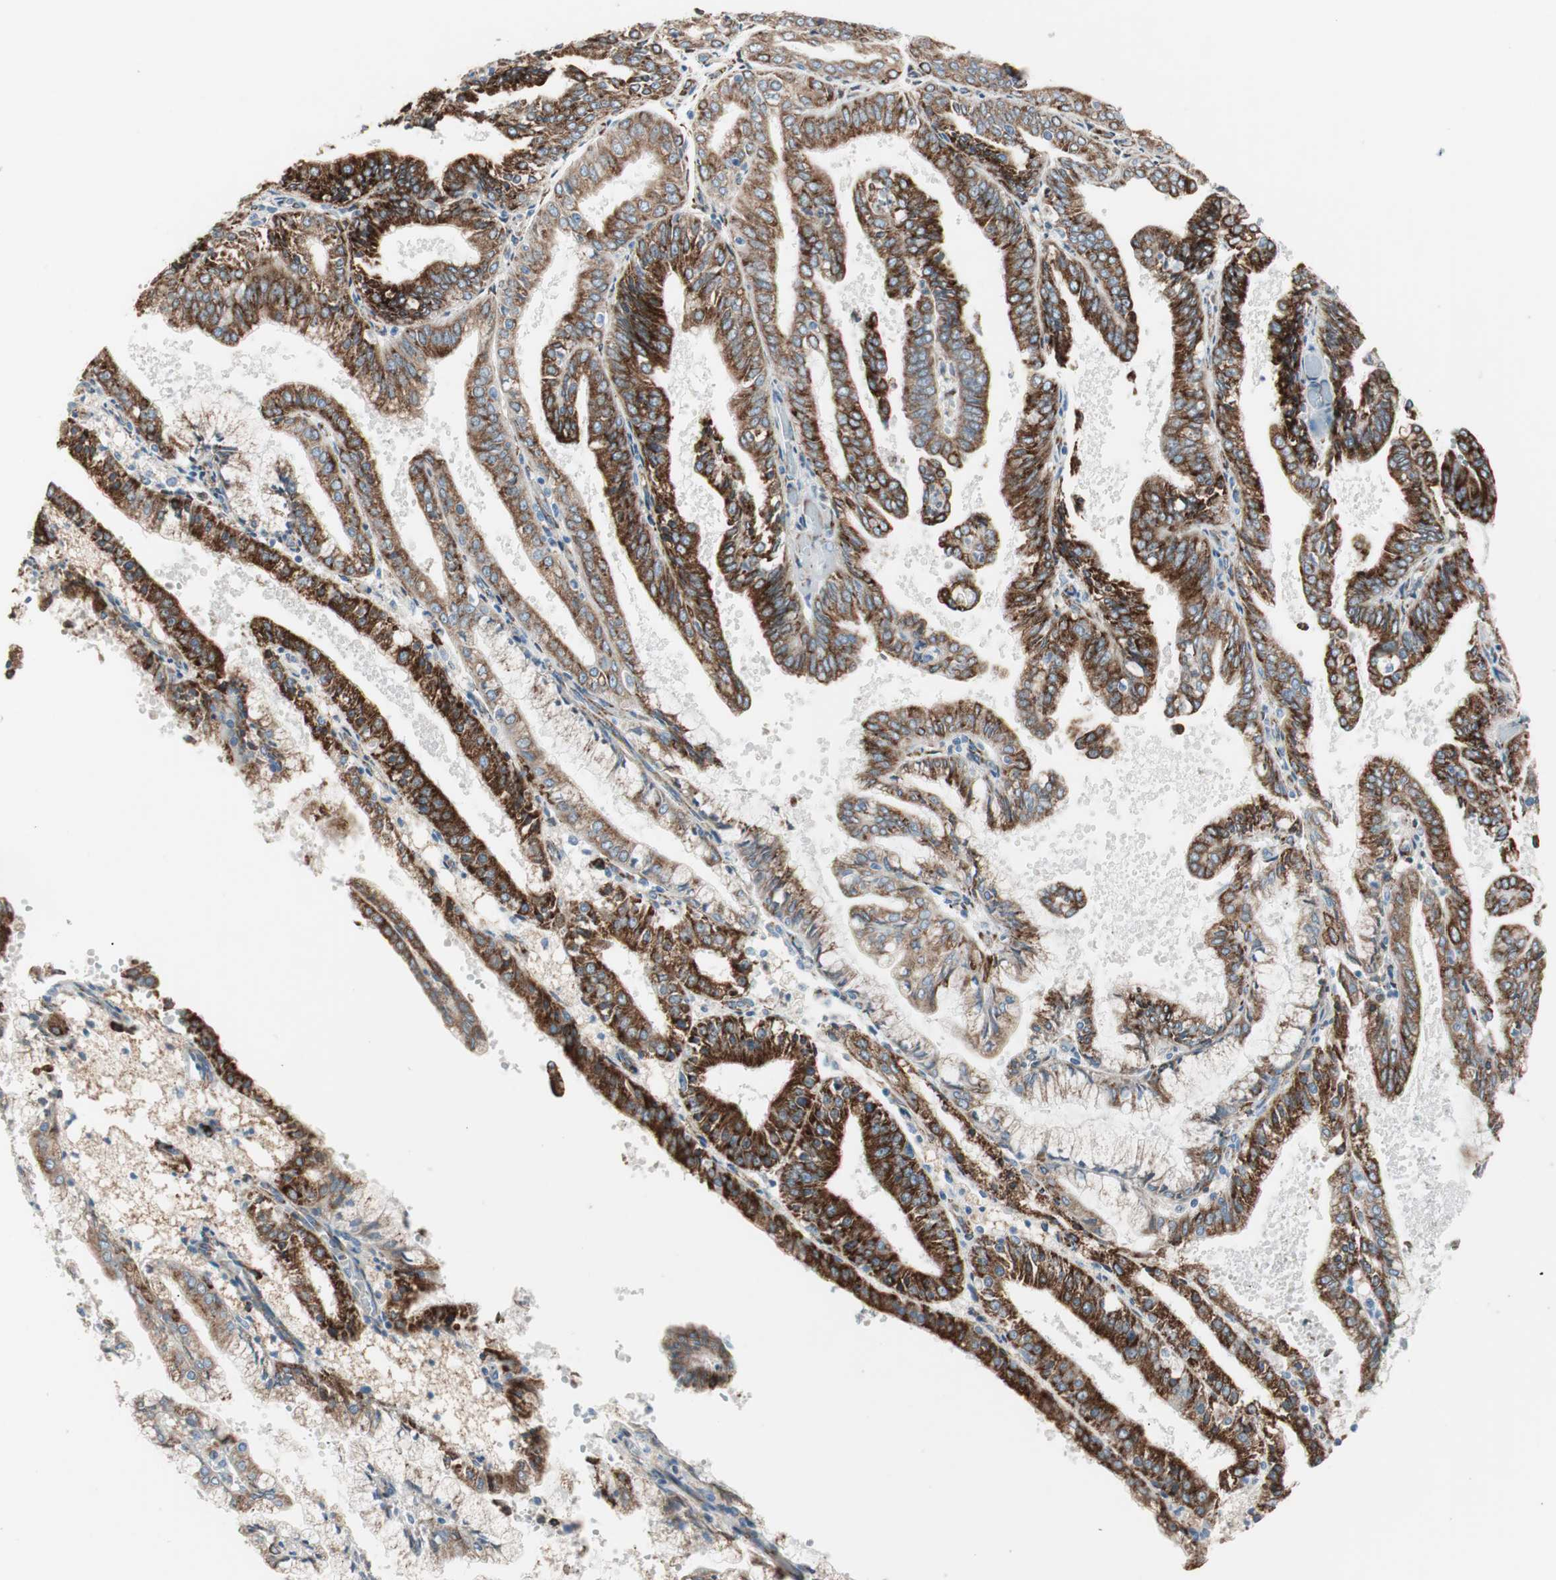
{"staining": {"intensity": "strong", "quantity": ">75%", "location": "cytoplasmic/membranous"}, "tissue": "endometrial cancer", "cell_type": "Tumor cells", "image_type": "cancer", "snomed": [{"axis": "morphology", "description": "Adenocarcinoma, NOS"}, {"axis": "topography", "description": "Endometrium"}], "caption": "Endometrial cancer stained for a protein demonstrates strong cytoplasmic/membranous positivity in tumor cells.", "gene": "P4HTM", "patient": {"sex": "female", "age": 63}}